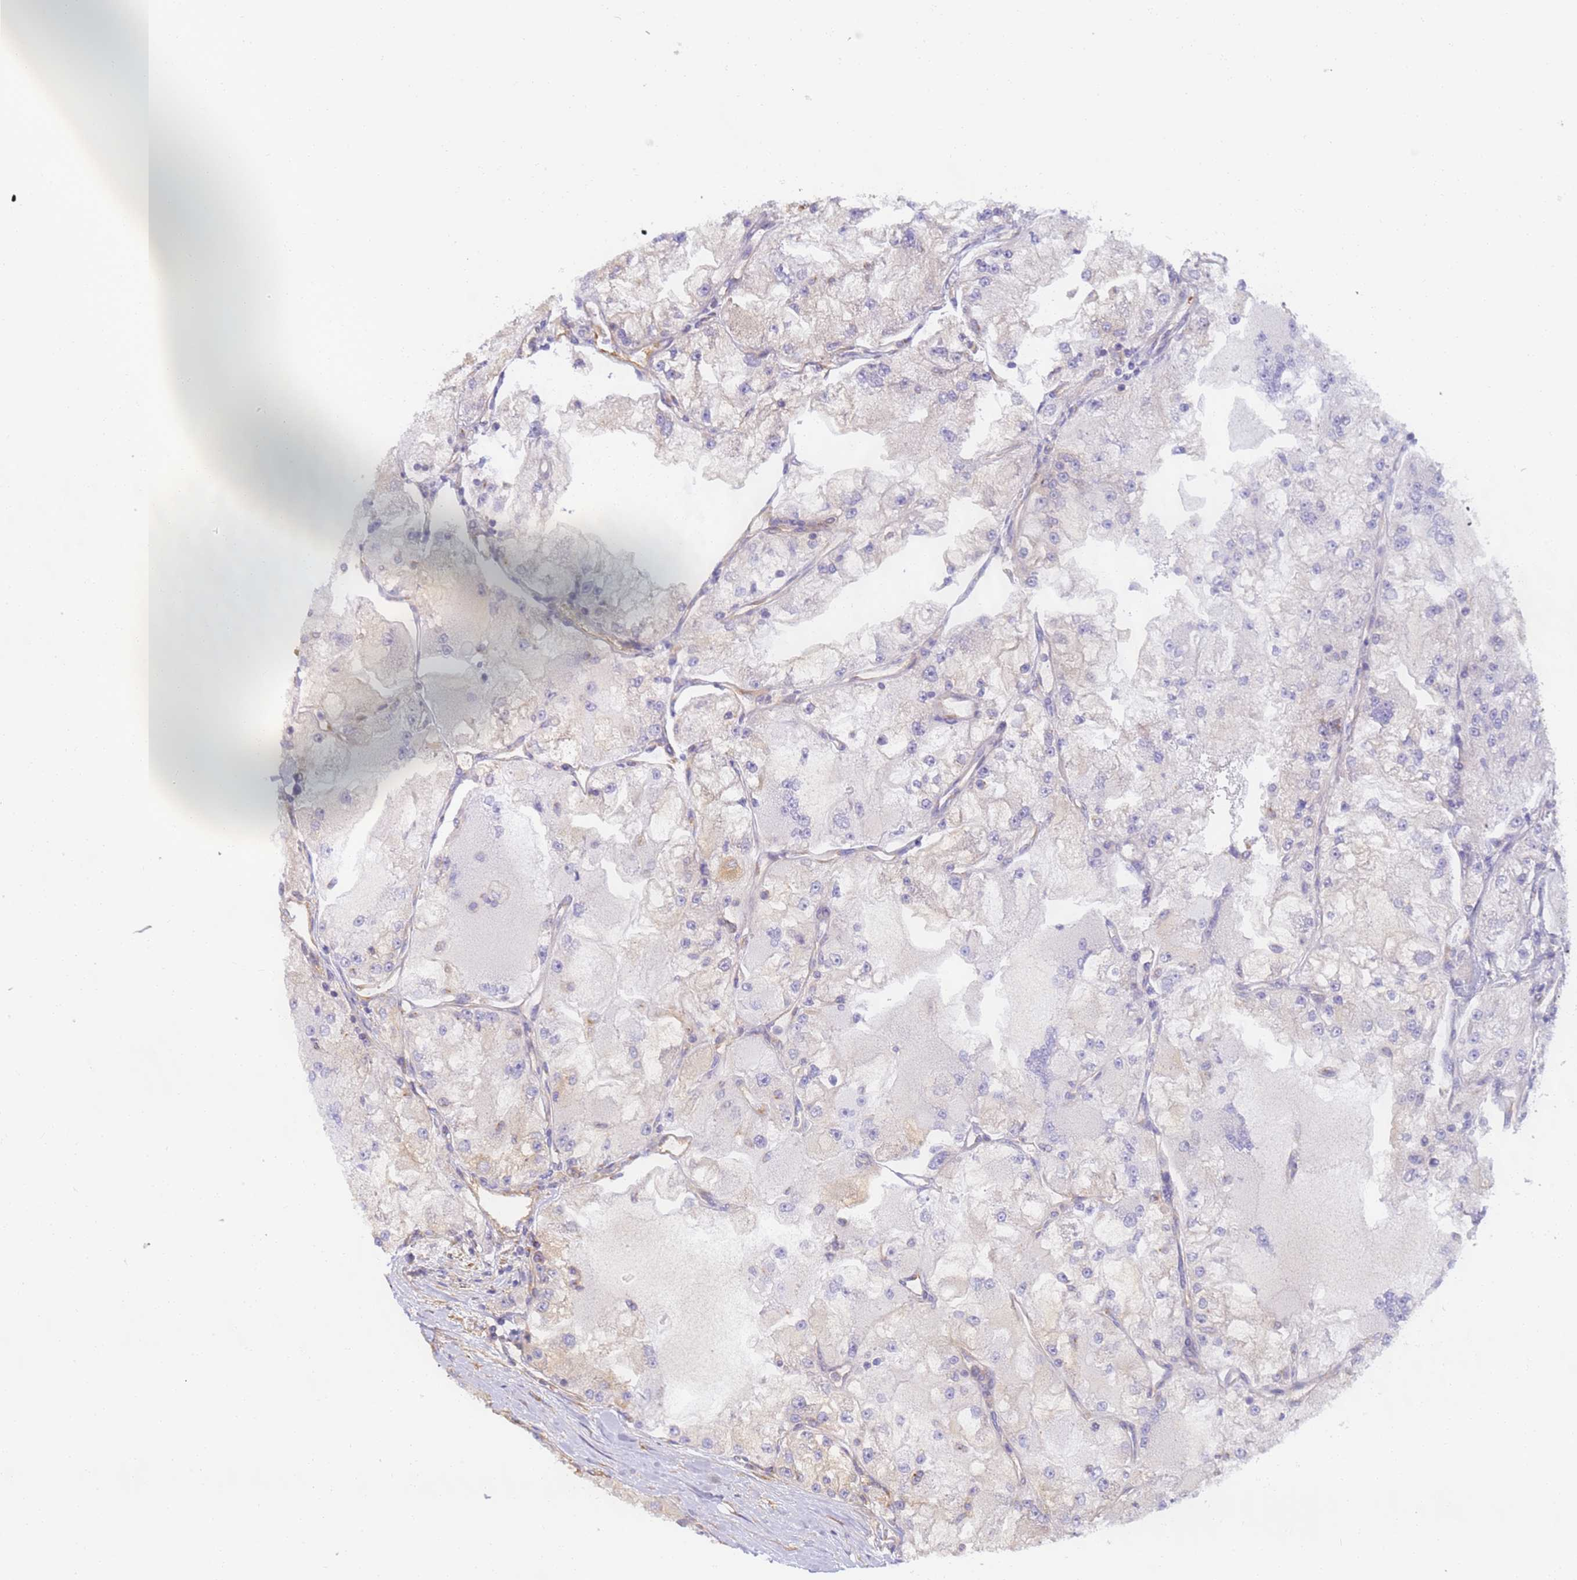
{"staining": {"intensity": "negative", "quantity": "none", "location": "none"}, "tissue": "renal cancer", "cell_type": "Tumor cells", "image_type": "cancer", "snomed": [{"axis": "morphology", "description": "Adenocarcinoma, NOS"}, {"axis": "topography", "description": "Kidney"}], "caption": "An immunohistochemistry histopathology image of renal cancer (adenocarcinoma) is shown. There is no staining in tumor cells of renal cancer (adenocarcinoma).", "gene": "DYNC1I2", "patient": {"sex": "female", "age": 72}}